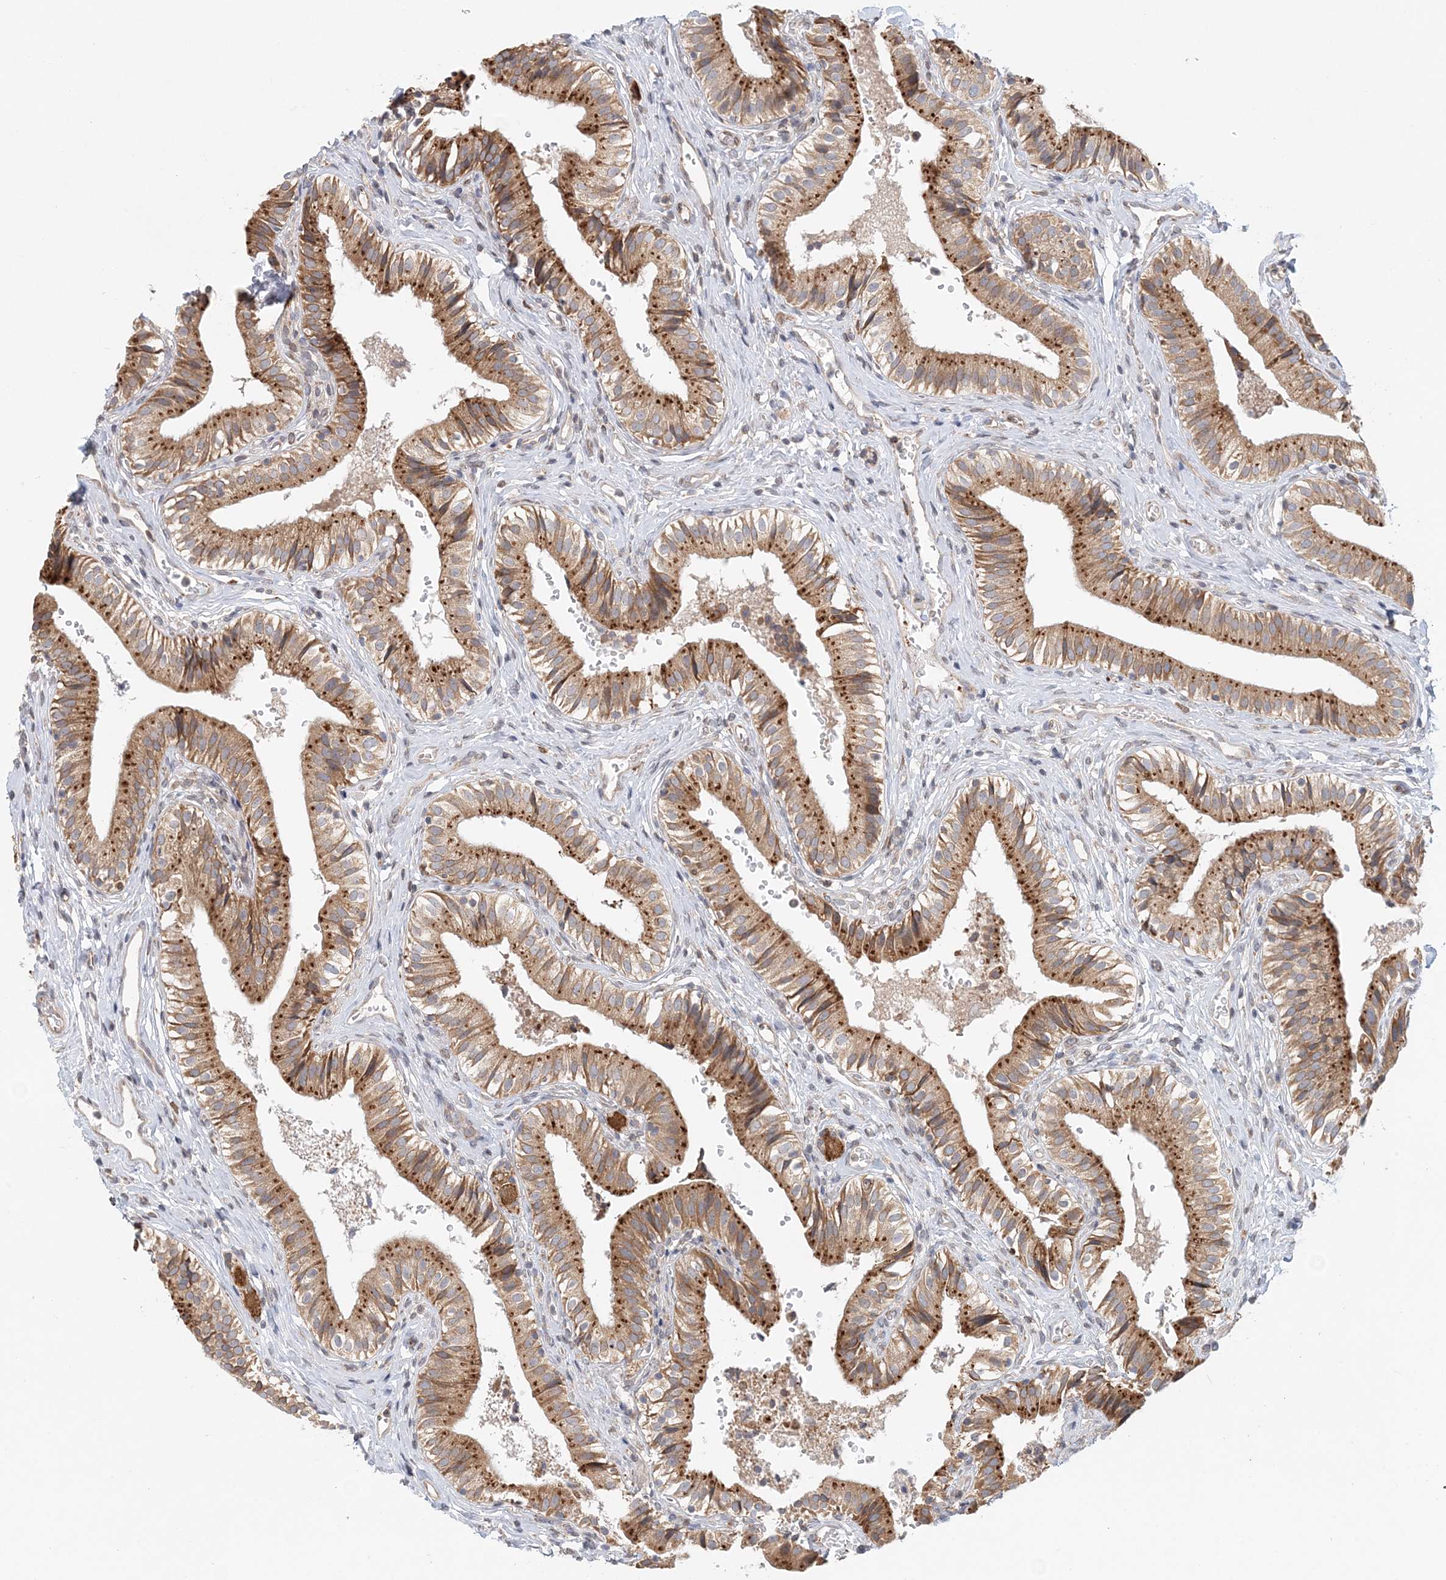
{"staining": {"intensity": "strong", "quantity": ">75%", "location": "cytoplasmic/membranous"}, "tissue": "gallbladder", "cell_type": "Glandular cells", "image_type": "normal", "snomed": [{"axis": "morphology", "description": "Normal tissue, NOS"}, {"axis": "topography", "description": "Gallbladder"}], "caption": "This histopathology image demonstrates immunohistochemistry (IHC) staining of normal human gallbladder, with high strong cytoplasmic/membranous expression in approximately >75% of glandular cells.", "gene": "PCYOX1L", "patient": {"sex": "female", "age": 47}}